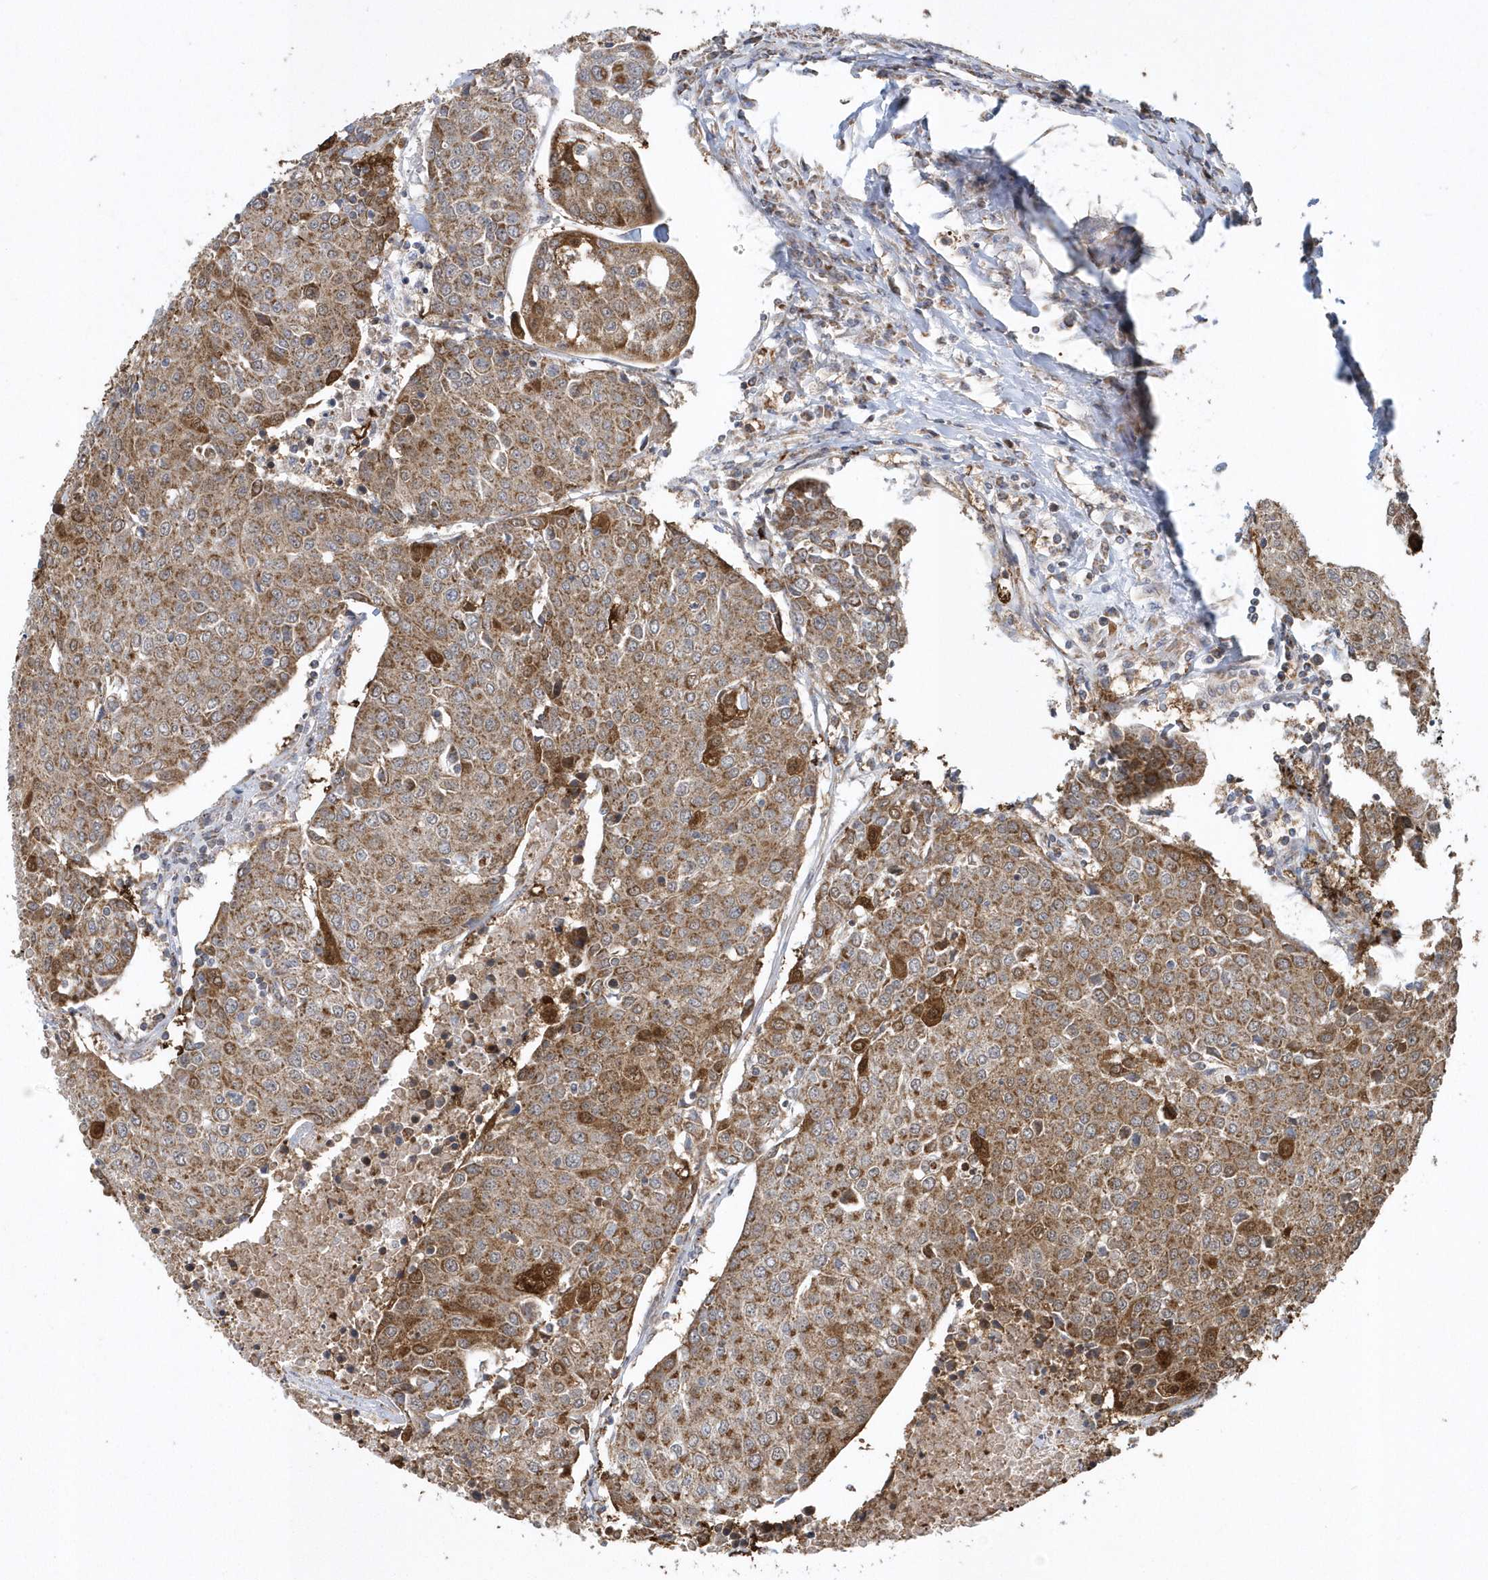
{"staining": {"intensity": "strong", "quantity": "25%-75%", "location": "cytoplasmic/membranous"}, "tissue": "urothelial cancer", "cell_type": "Tumor cells", "image_type": "cancer", "snomed": [{"axis": "morphology", "description": "Urothelial carcinoma, High grade"}, {"axis": "topography", "description": "Urinary bladder"}], "caption": "A high-resolution histopathology image shows IHC staining of urothelial carcinoma (high-grade), which reveals strong cytoplasmic/membranous staining in about 25%-75% of tumor cells.", "gene": "SLX9", "patient": {"sex": "female", "age": 85}}